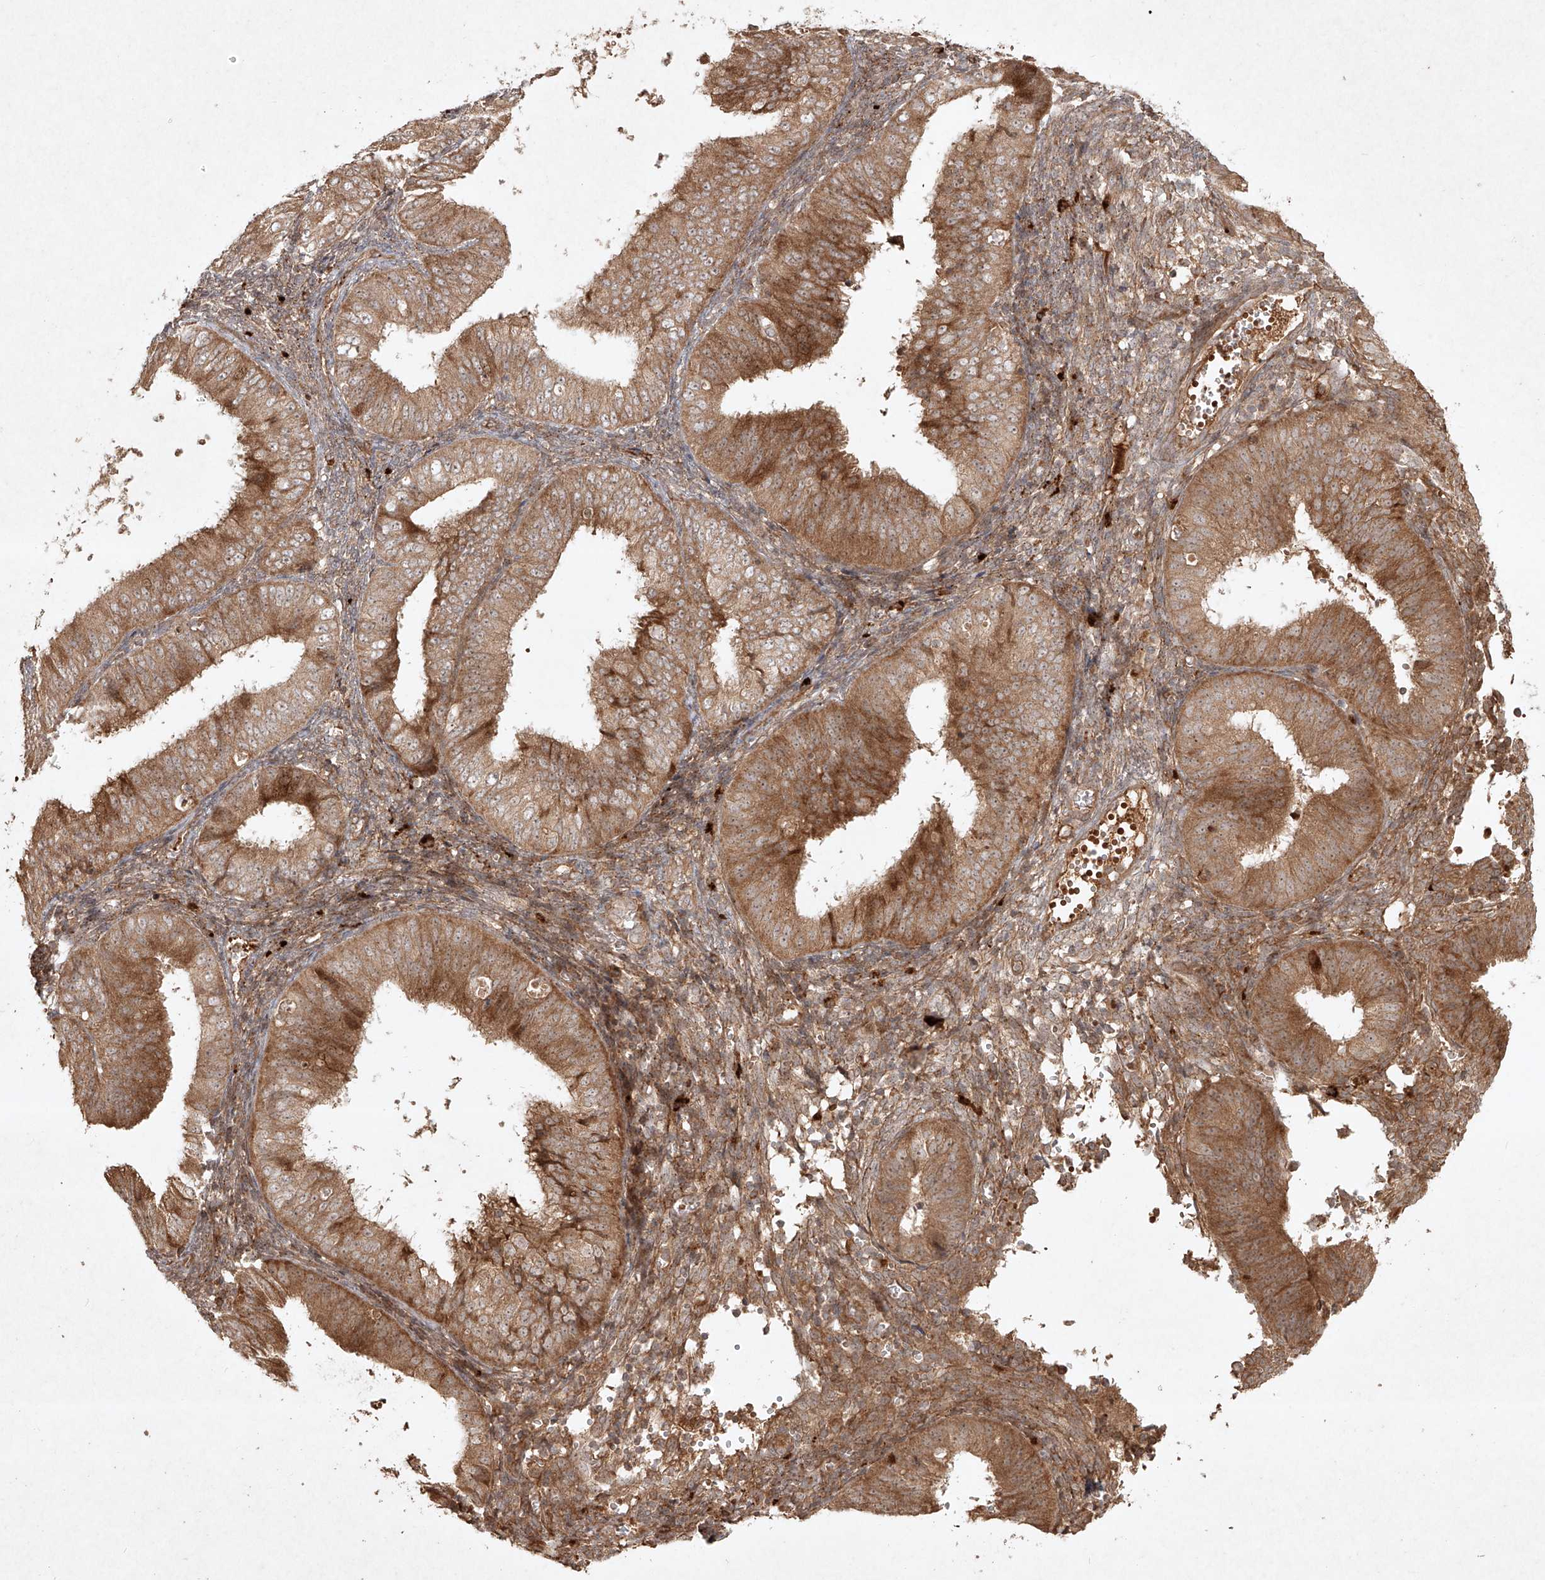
{"staining": {"intensity": "moderate", "quantity": "25%-75%", "location": "cytoplasmic/membranous"}, "tissue": "endometrial cancer", "cell_type": "Tumor cells", "image_type": "cancer", "snomed": [{"axis": "morphology", "description": "Normal tissue, NOS"}, {"axis": "morphology", "description": "Adenocarcinoma, NOS"}, {"axis": "topography", "description": "Endometrium"}], "caption": "DAB immunohistochemical staining of adenocarcinoma (endometrial) displays moderate cytoplasmic/membranous protein positivity in approximately 25%-75% of tumor cells. The staining was performed using DAB (3,3'-diaminobenzidine), with brown indicating positive protein expression. Nuclei are stained blue with hematoxylin.", "gene": "CYYR1", "patient": {"sex": "female", "age": 53}}